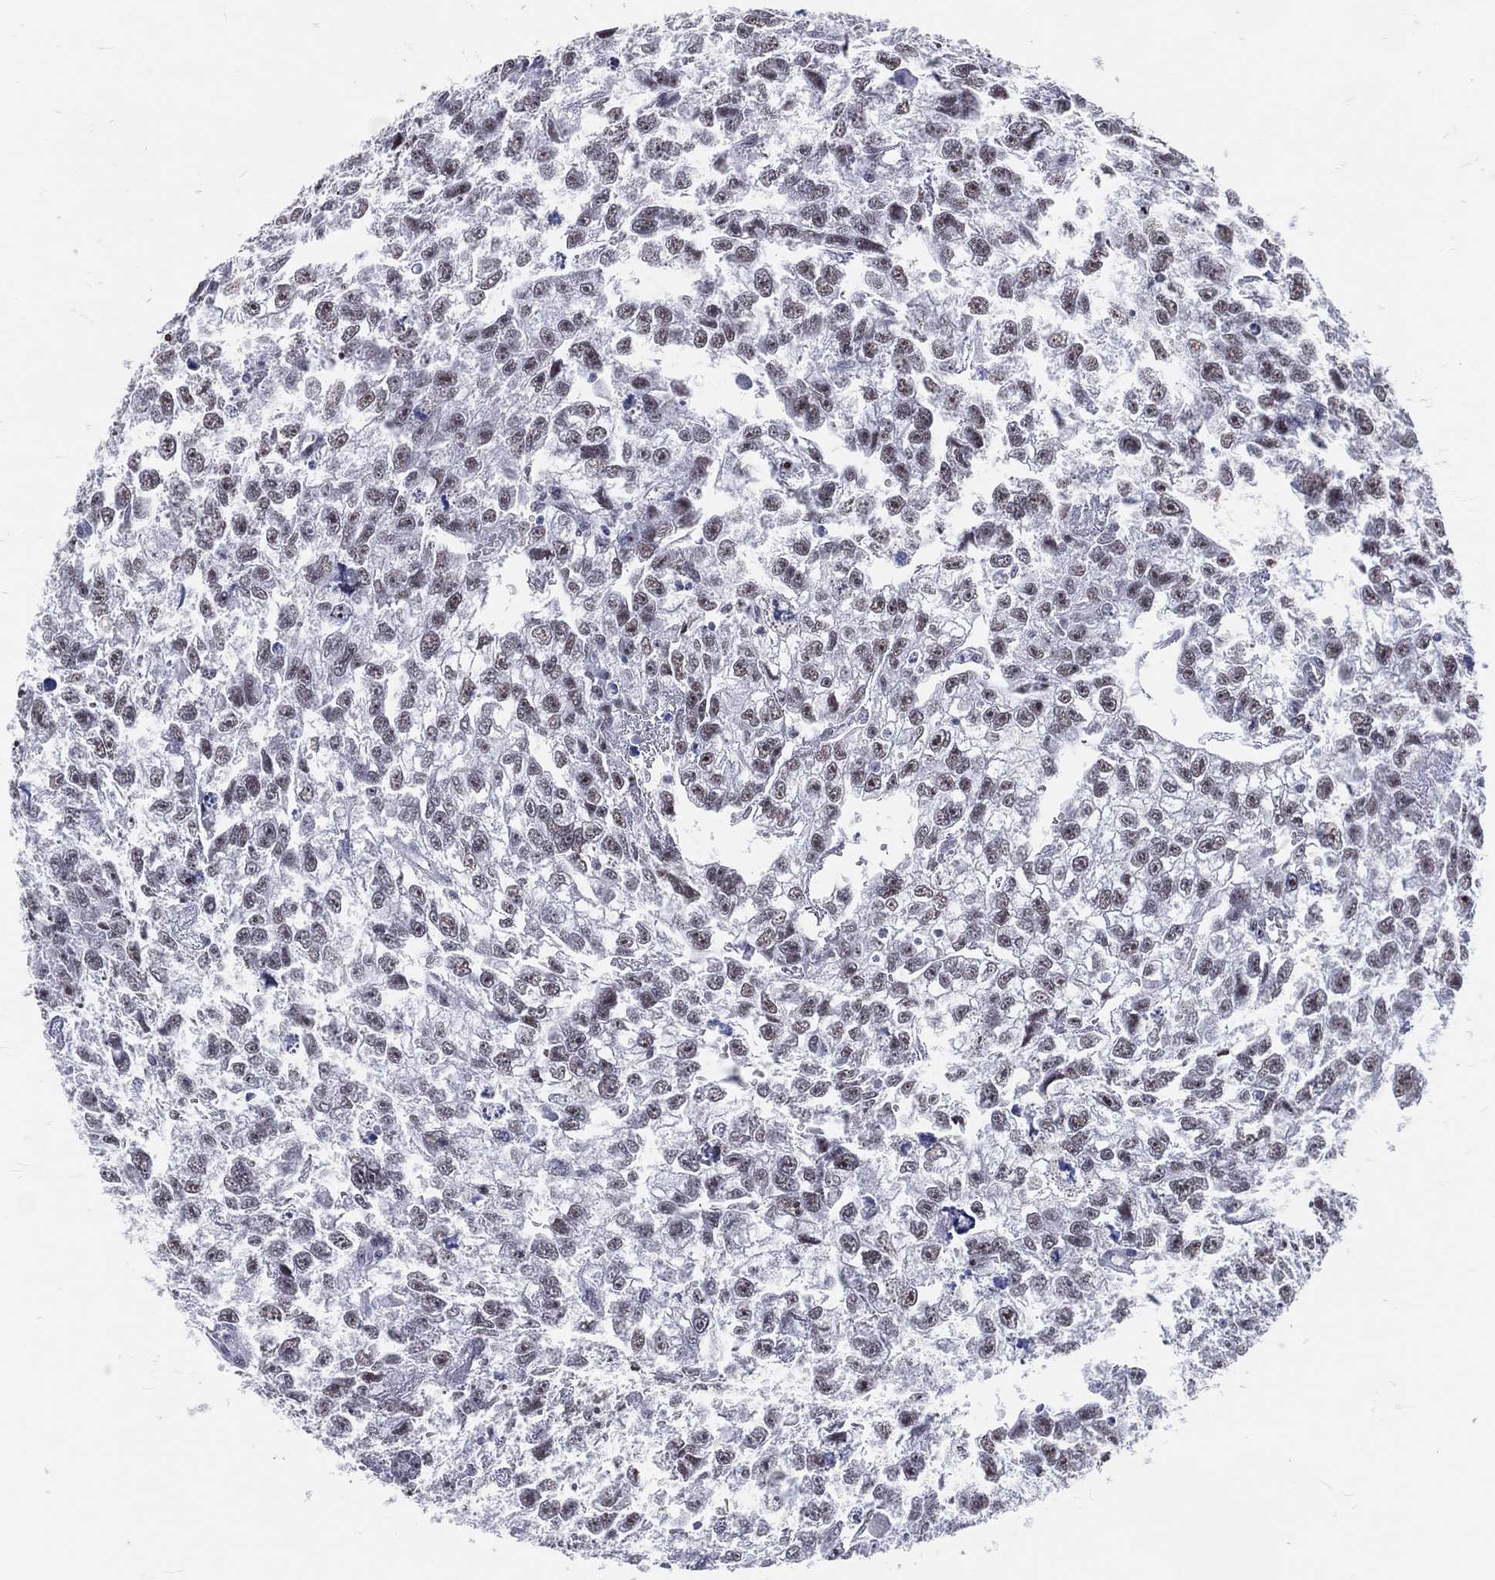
{"staining": {"intensity": "weak", "quantity": "25%-75%", "location": "nuclear"}, "tissue": "testis cancer", "cell_type": "Tumor cells", "image_type": "cancer", "snomed": [{"axis": "morphology", "description": "Carcinoma, Embryonal, NOS"}, {"axis": "morphology", "description": "Teratoma, malignant, NOS"}, {"axis": "topography", "description": "Testis"}], "caption": "The photomicrograph demonstrates immunohistochemical staining of teratoma (malignant) (testis). There is weak nuclear expression is appreciated in about 25%-75% of tumor cells.", "gene": "MAPK8IP1", "patient": {"sex": "male", "age": 44}}